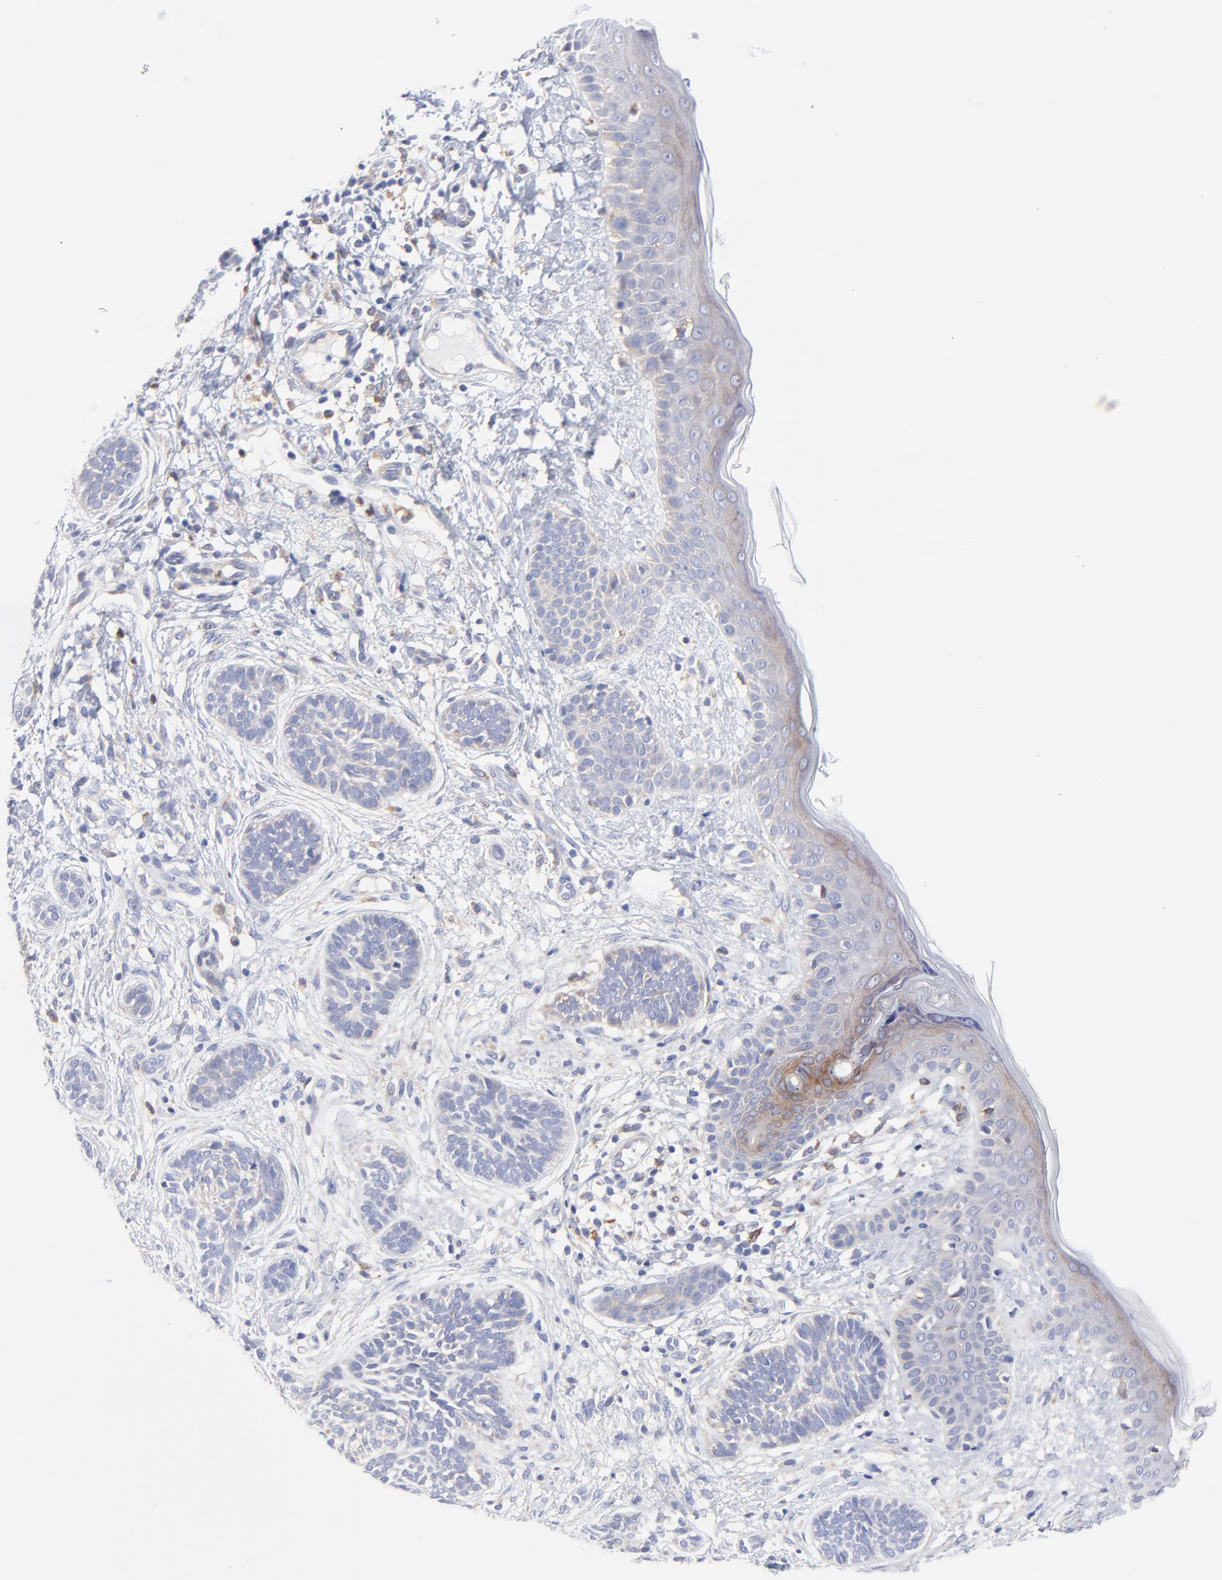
{"staining": {"intensity": "negative", "quantity": "none", "location": "none"}, "tissue": "skin cancer", "cell_type": "Tumor cells", "image_type": "cancer", "snomed": [{"axis": "morphology", "description": "Normal tissue, NOS"}, {"axis": "morphology", "description": "Basal cell carcinoma"}, {"axis": "topography", "description": "Skin"}], "caption": "A photomicrograph of human basal cell carcinoma (skin) is negative for staining in tumor cells.", "gene": "MOSPD2", "patient": {"sex": "male", "age": 63}}